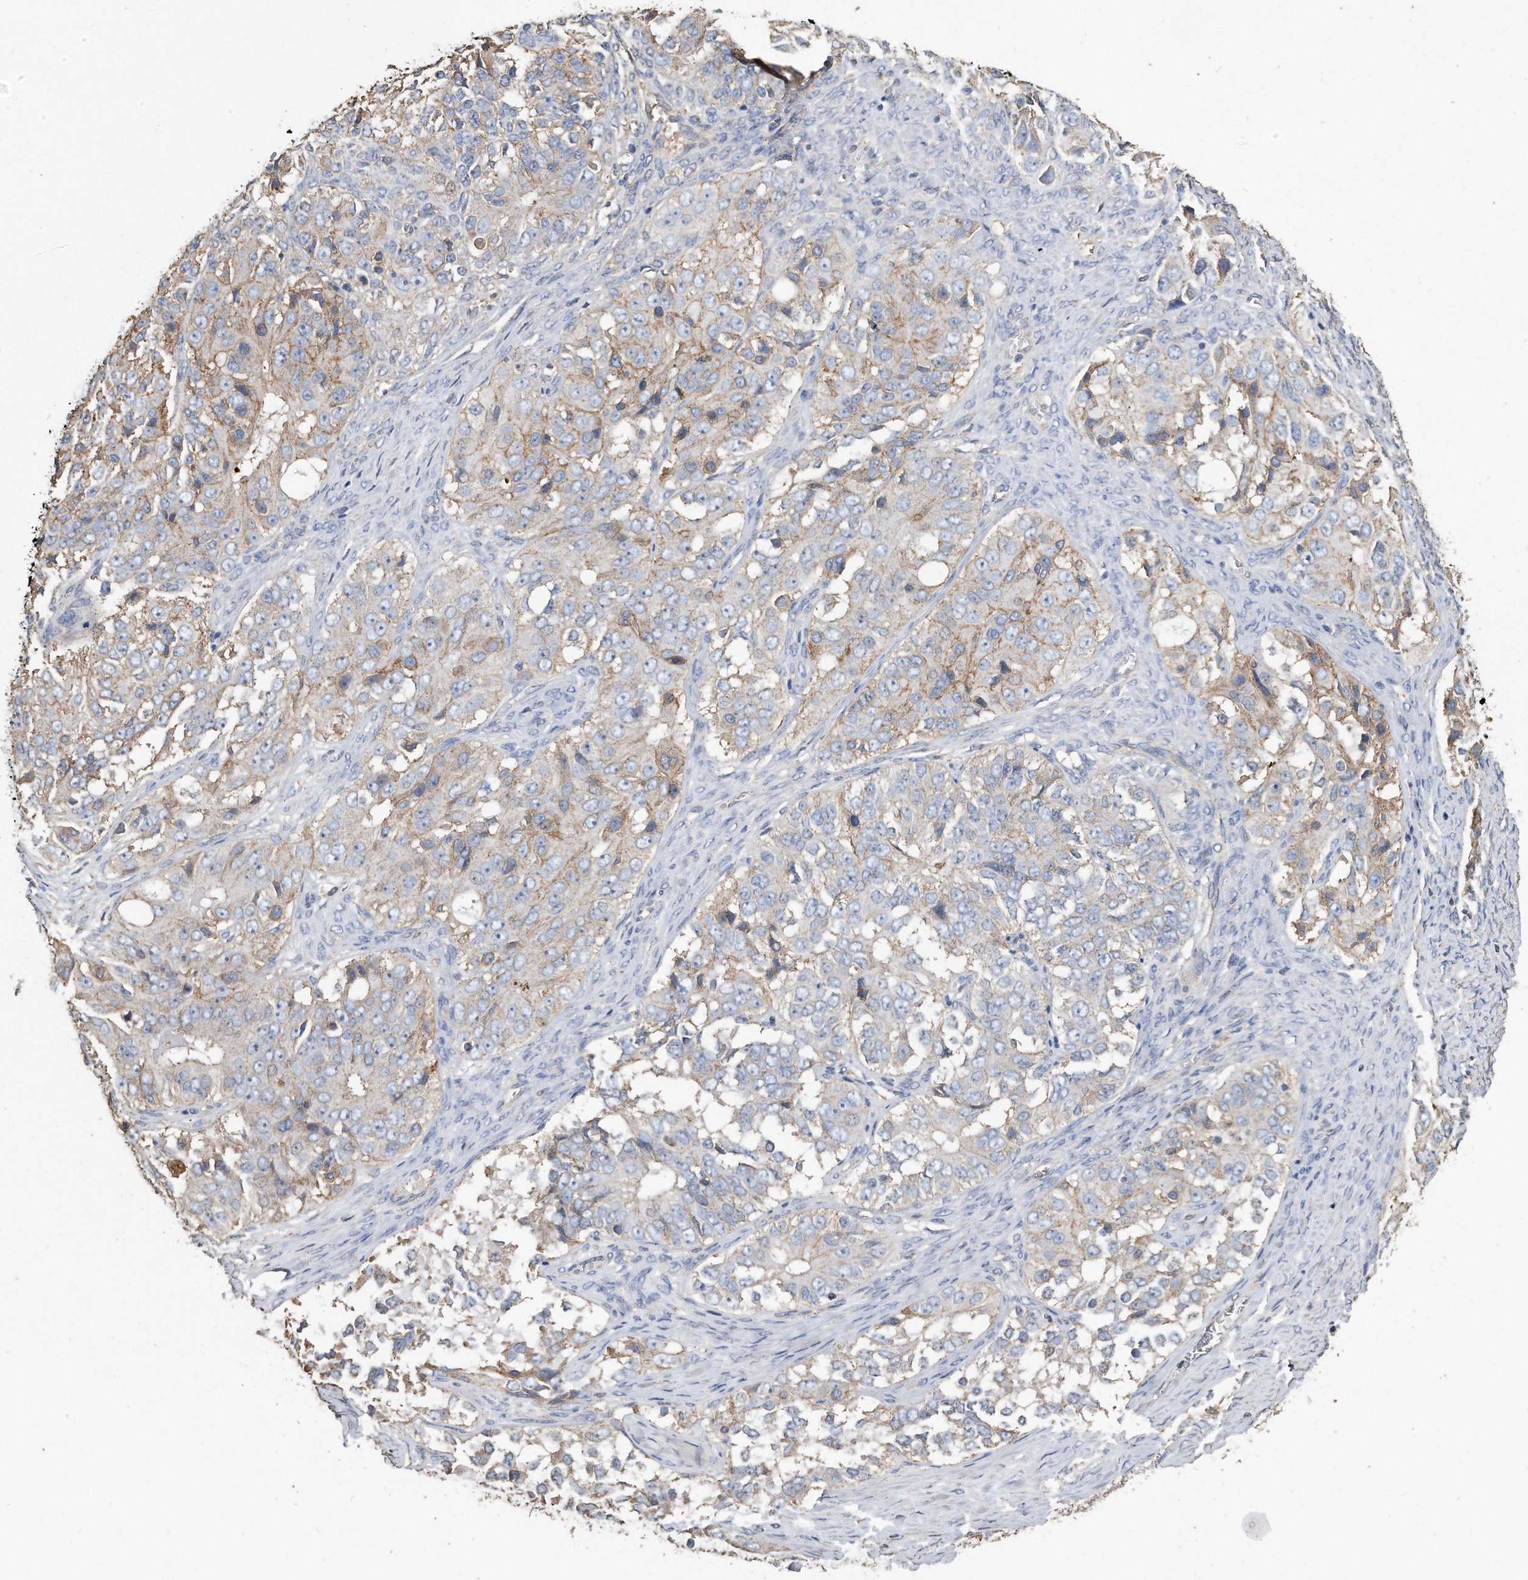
{"staining": {"intensity": "moderate", "quantity": "<25%", "location": "cytoplasmic/membranous"}, "tissue": "ovarian cancer", "cell_type": "Tumor cells", "image_type": "cancer", "snomed": [{"axis": "morphology", "description": "Carcinoma, endometroid"}, {"axis": "topography", "description": "Ovary"}], "caption": "Protein analysis of ovarian cancer (endometroid carcinoma) tissue shows moderate cytoplasmic/membranous staining in approximately <25% of tumor cells. Using DAB (brown) and hematoxylin (blue) stains, captured at high magnification using brightfield microscopy.", "gene": "CDCP1", "patient": {"sex": "female", "age": 51}}